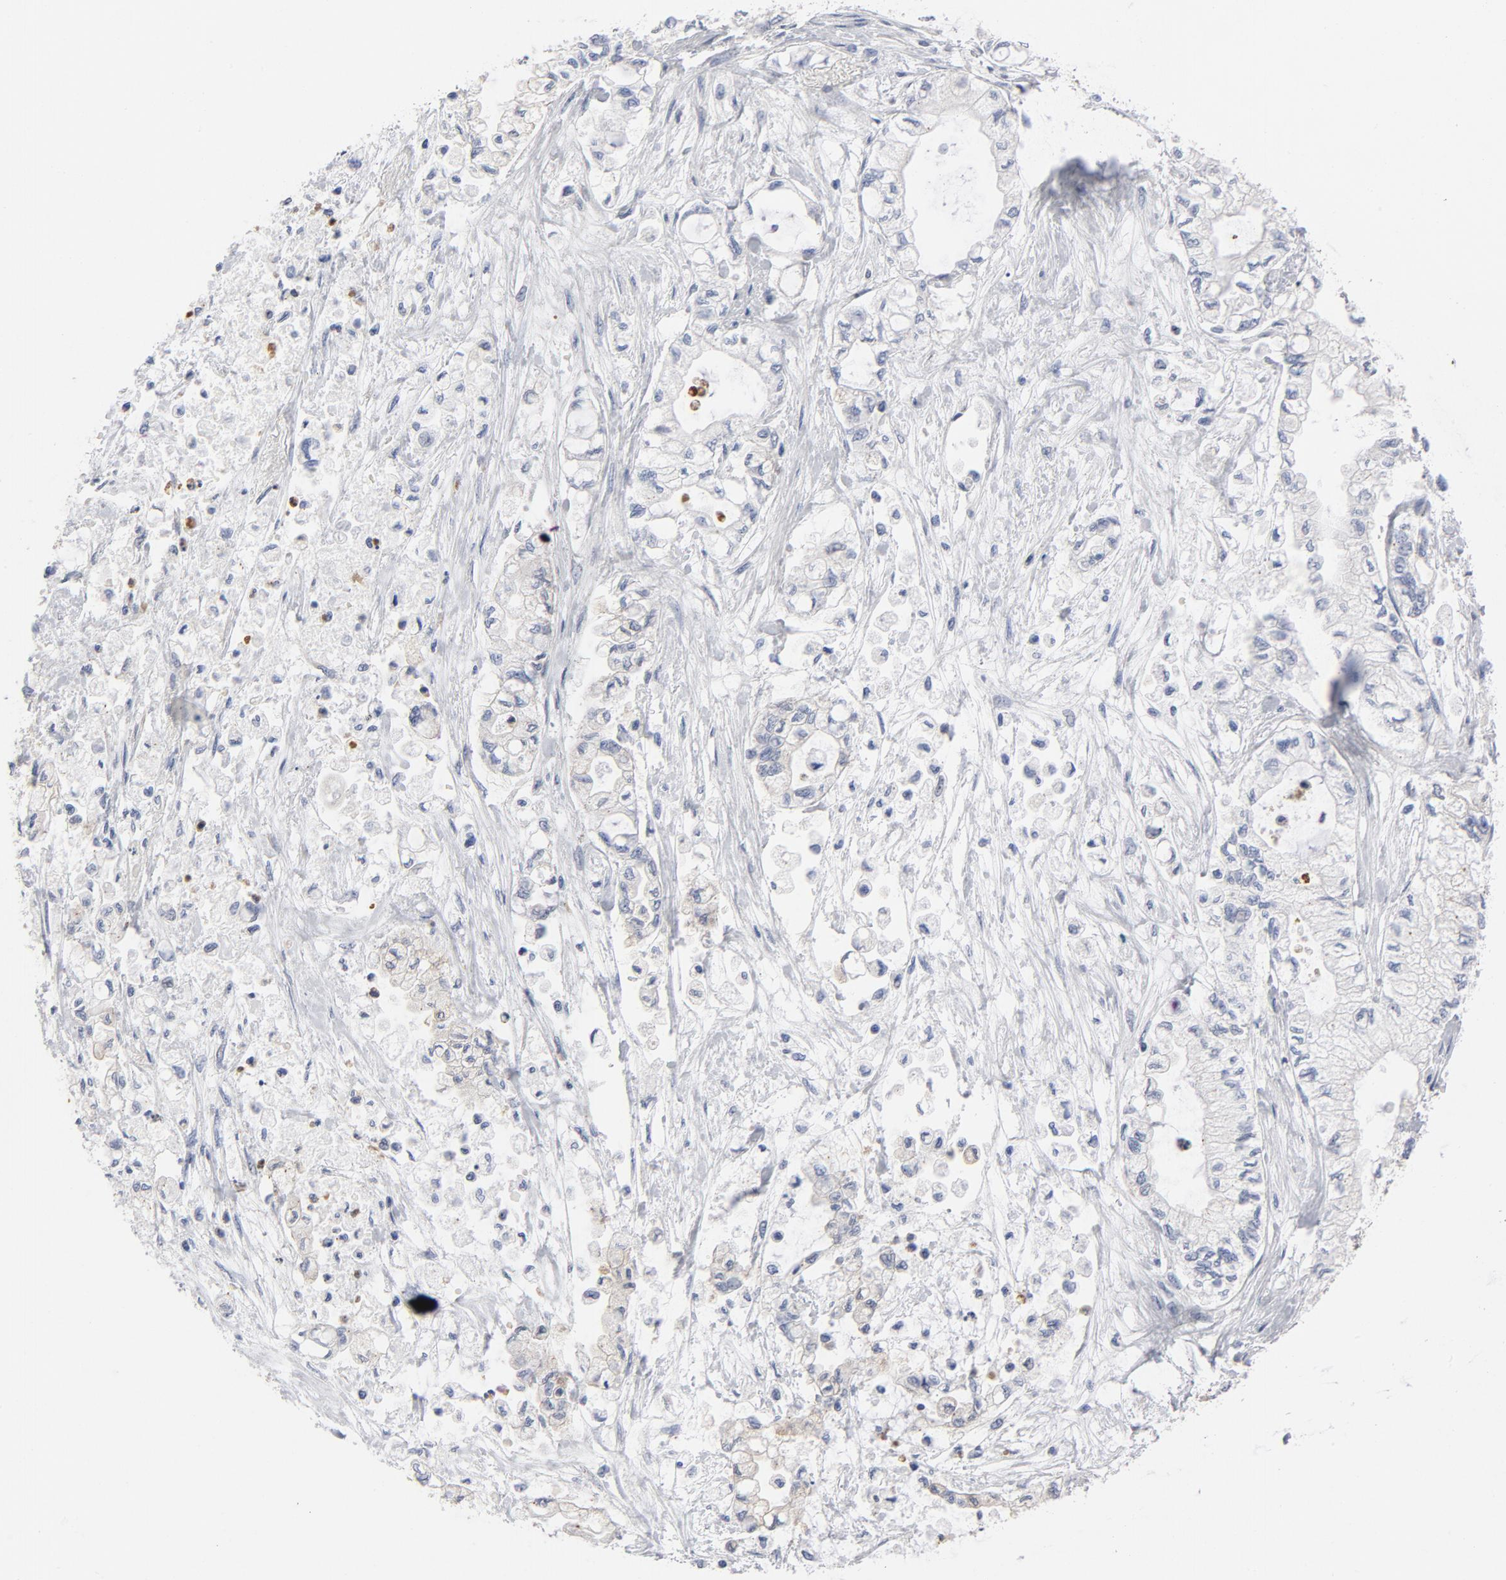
{"staining": {"intensity": "negative", "quantity": "none", "location": "none"}, "tissue": "pancreatic cancer", "cell_type": "Tumor cells", "image_type": "cancer", "snomed": [{"axis": "morphology", "description": "Adenocarcinoma, NOS"}, {"axis": "topography", "description": "Pancreas"}], "caption": "IHC histopathology image of human adenocarcinoma (pancreatic) stained for a protein (brown), which demonstrates no expression in tumor cells.", "gene": "ASMTL", "patient": {"sex": "male", "age": 79}}